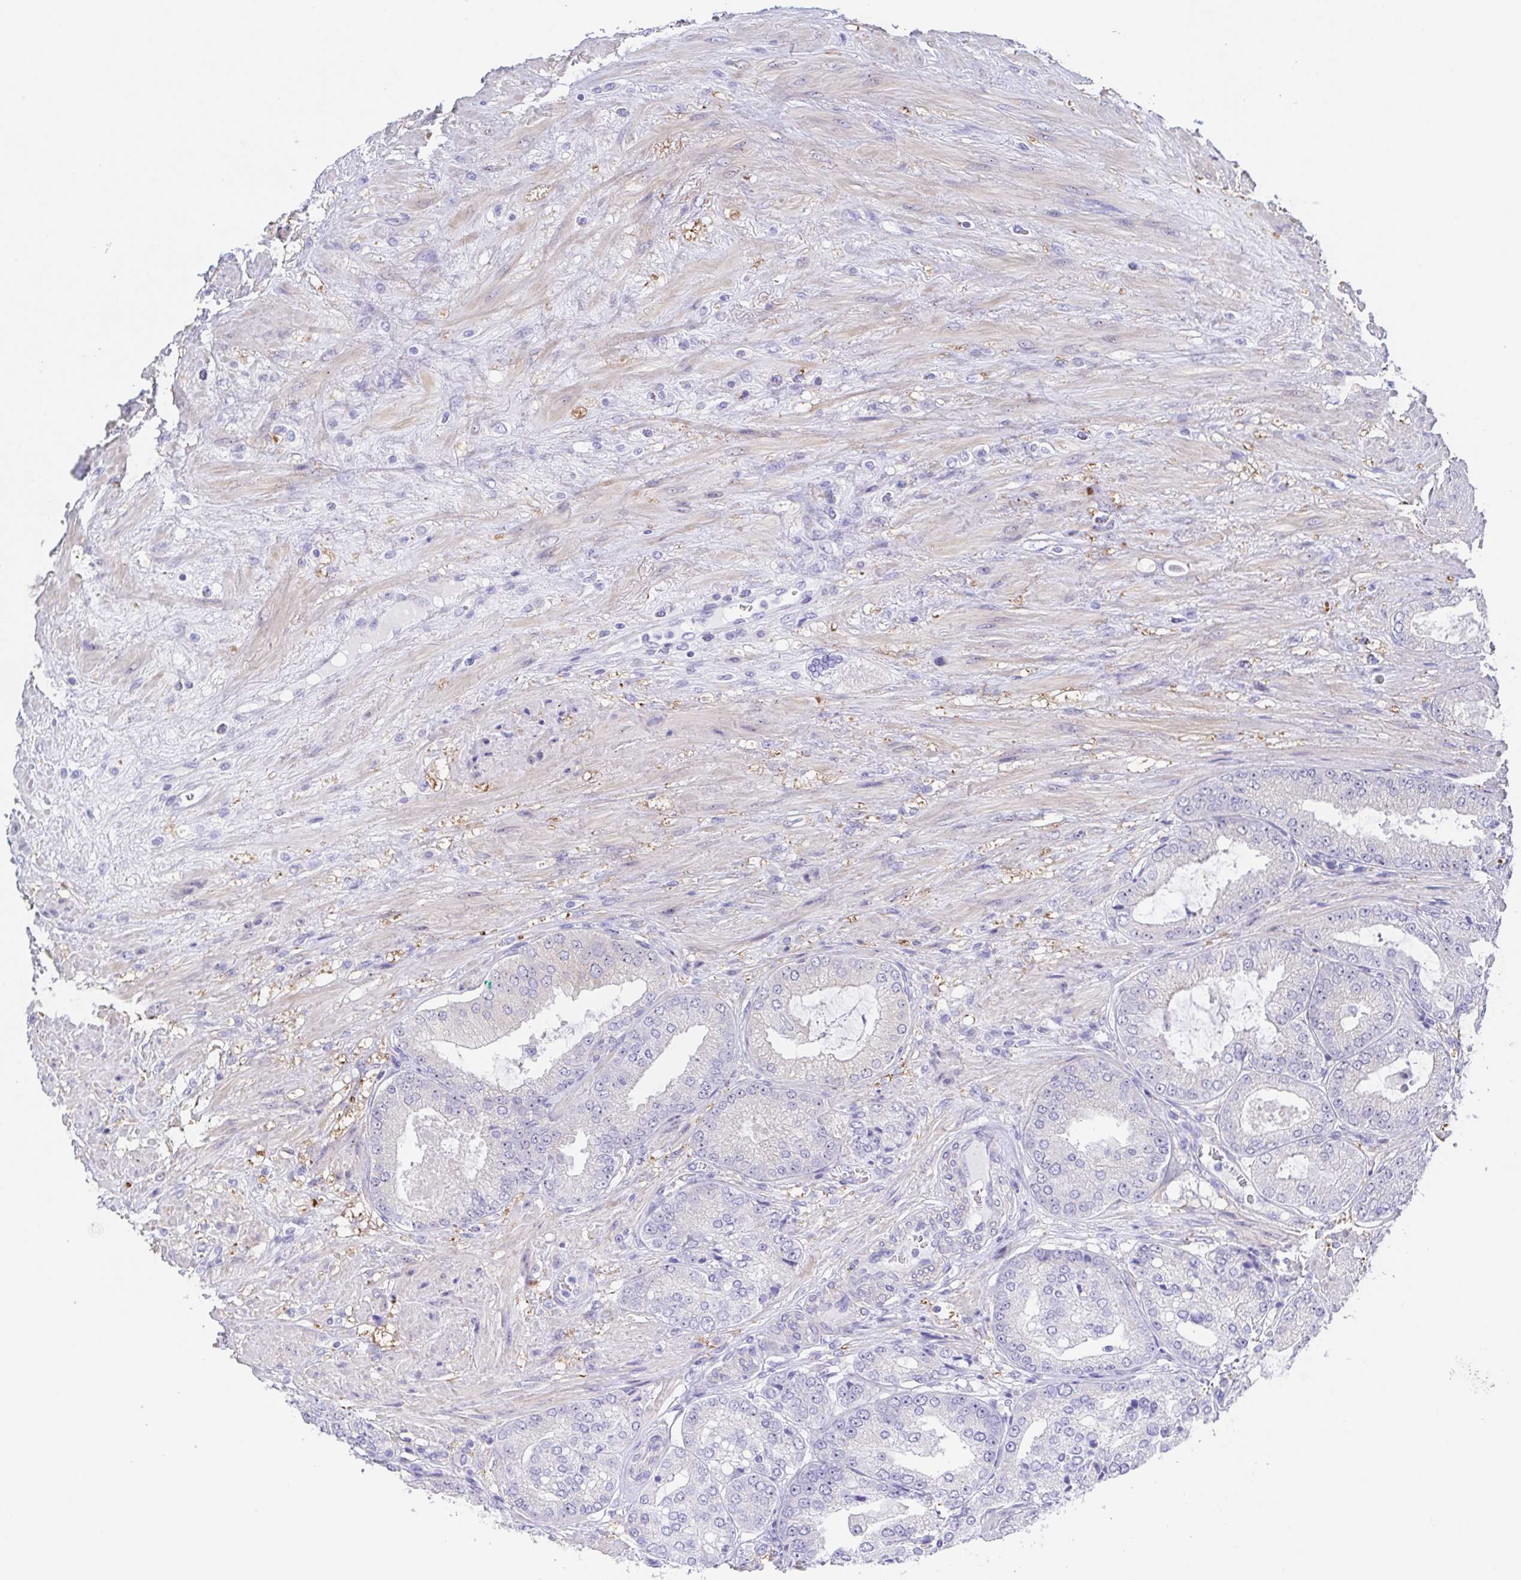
{"staining": {"intensity": "negative", "quantity": "none", "location": "none"}, "tissue": "prostate cancer", "cell_type": "Tumor cells", "image_type": "cancer", "snomed": [{"axis": "morphology", "description": "Adenocarcinoma, High grade"}, {"axis": "topography", "description": "Prostate"}], "caption": "High magnification brightfield microscopy of high-grade adenocarcinoma (prostate) stained with DAB (3,3'-diaminobenzidine) (brown) and counterstained with hematoxylin (blue): tumor cells show no significant expression.", "gene": "MUCL3", "patient": {"sex": "male", "age": 71}}